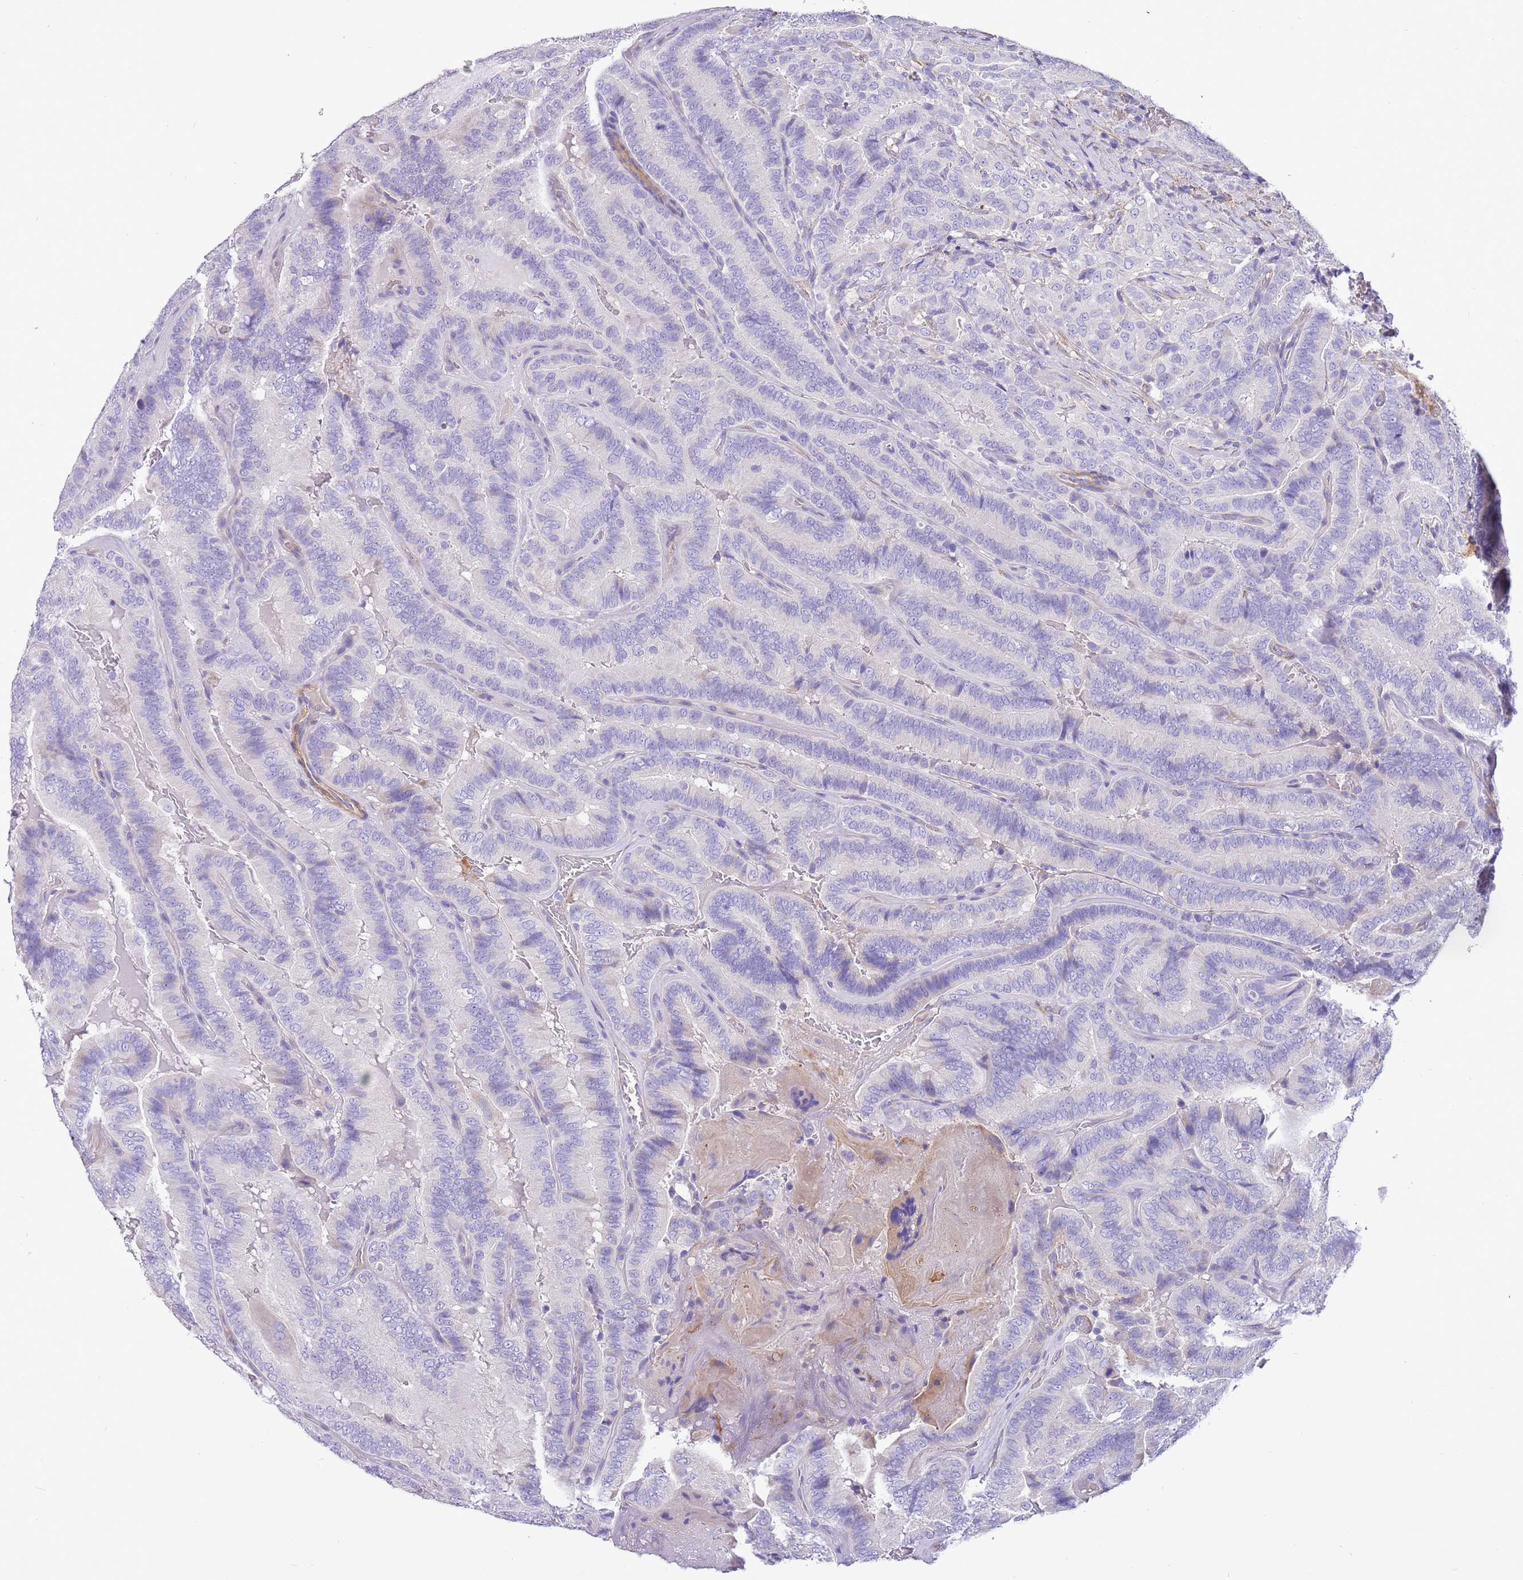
{"staining": {"intensity": "negative", "quantity": "none", "location": "none"}, "tissue": "thyroid cancer", "cell_type": "Tumor cells", "image_type": "cancer", "snomed": [{"axis": "morphology", "description": "Papillary adenocarcinoma, NOS"}, {"axis": "topography", "description": "Thyroid gland"}], "caption": "Tumor cells are negative for protein expression in human thyroid papillary adenocarcinoma. Brightfield microscopy of immunohistochemistry stained with DAB (3,3'-diaminobenzidine) (brown) and hematoxylin (blue), captured at high magnification.", "gene": "KBTBD3", "patient": {"sex": "male", "age": 61}}